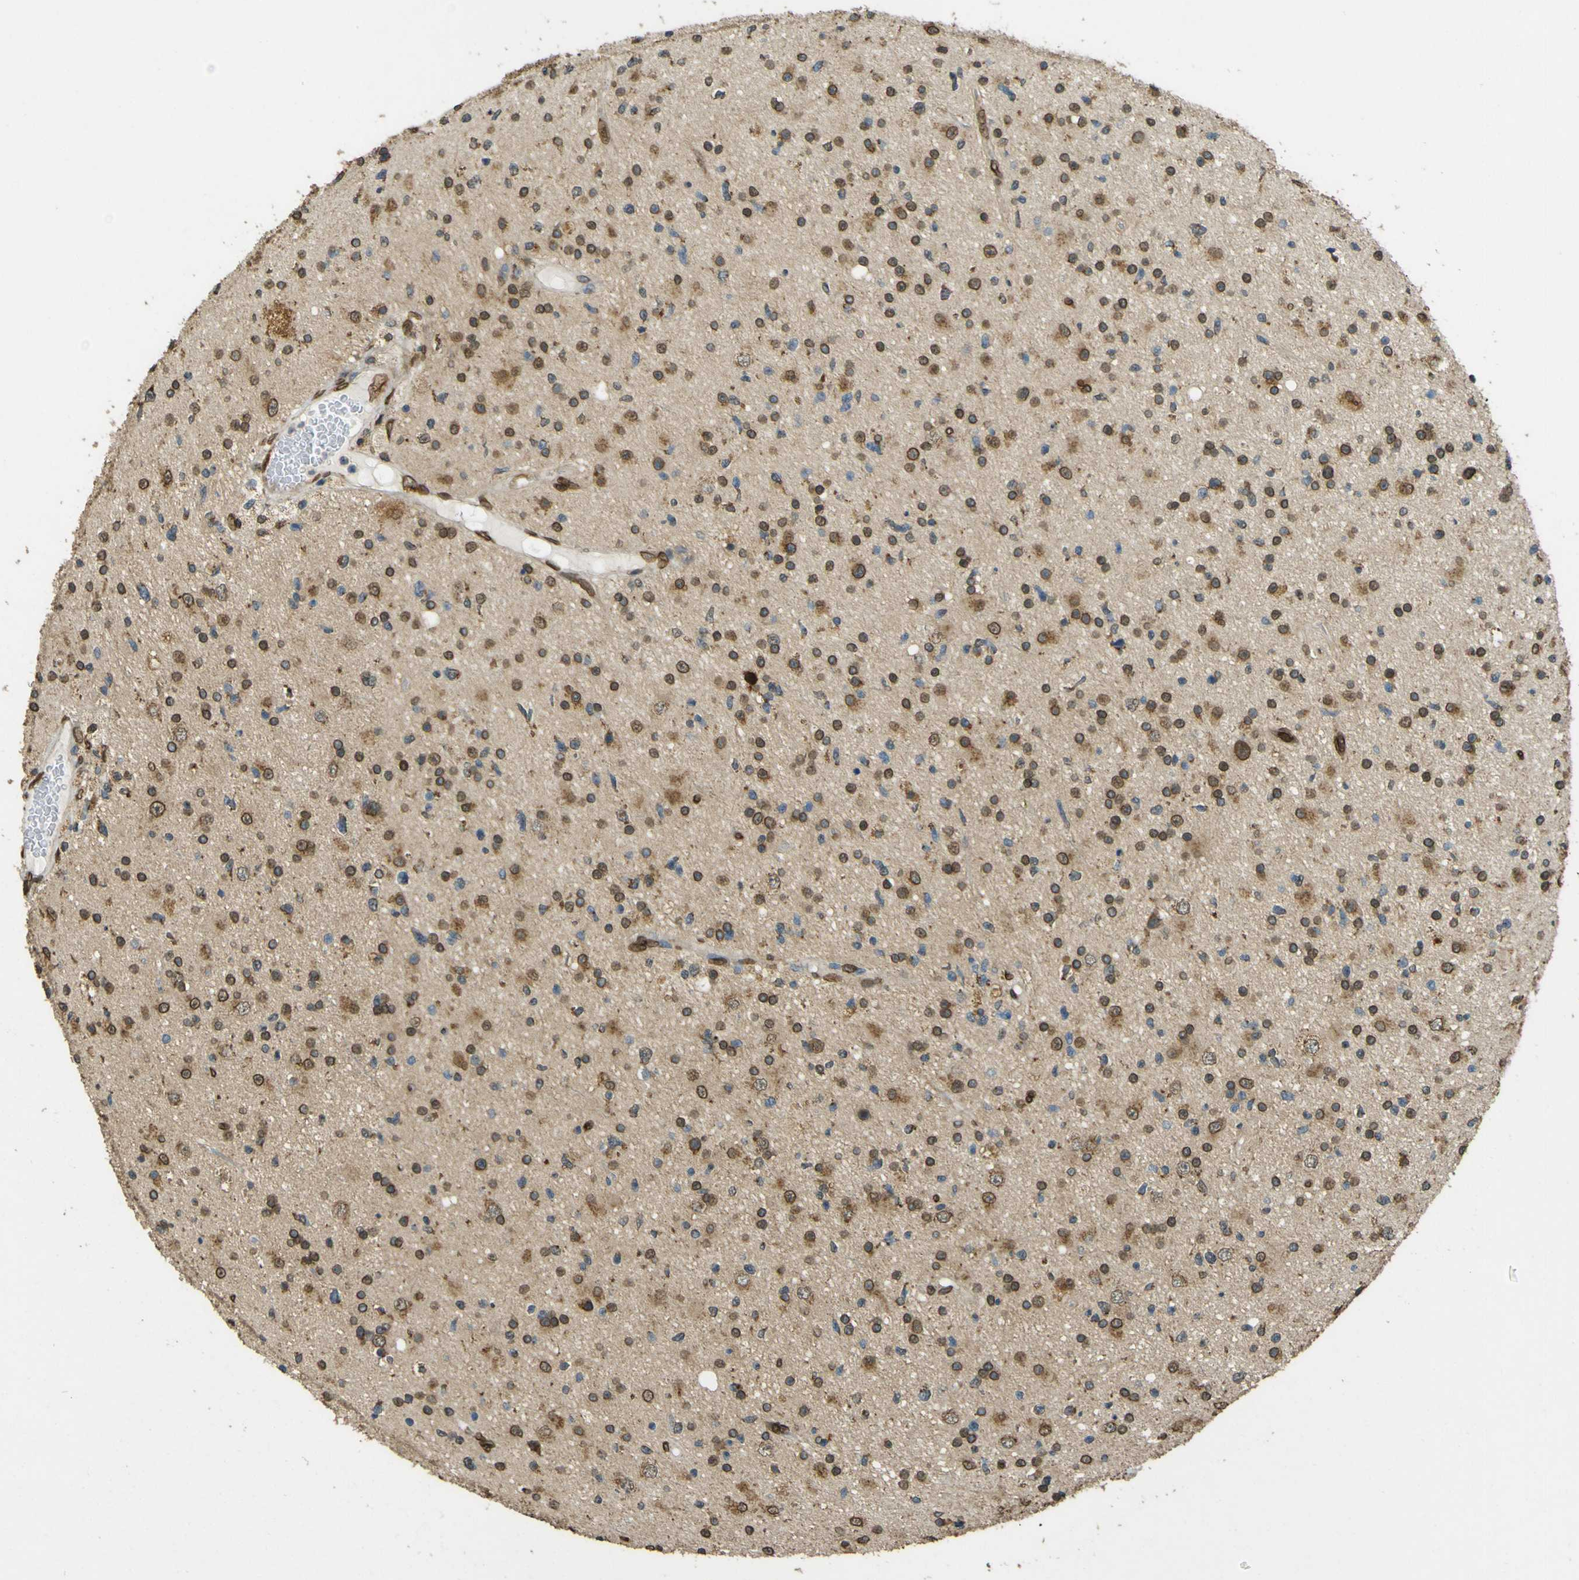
{"staining": {"intensity": "moderate", "quantity": "25%-75%", "location": "cytoplasmic/membranous,nuclear"}, "tissue": "glioma", "cell_type": "Tumor cells", "image_type": "cancer", "snomed": [{"axis": "morphology", "description": "Glioma, malignant, High grade"}, {"axis": "topography", "description": "Brain"}], "caption": "Immunohistochemistry (IHC) of human glioma shows medium levels of moderate cytoplasmic/membranous and nuclear staining in approximately 25%-75% of tumor cells.", "gene": "GALNT1", "patient": {"sex": "male", "age": 33}}